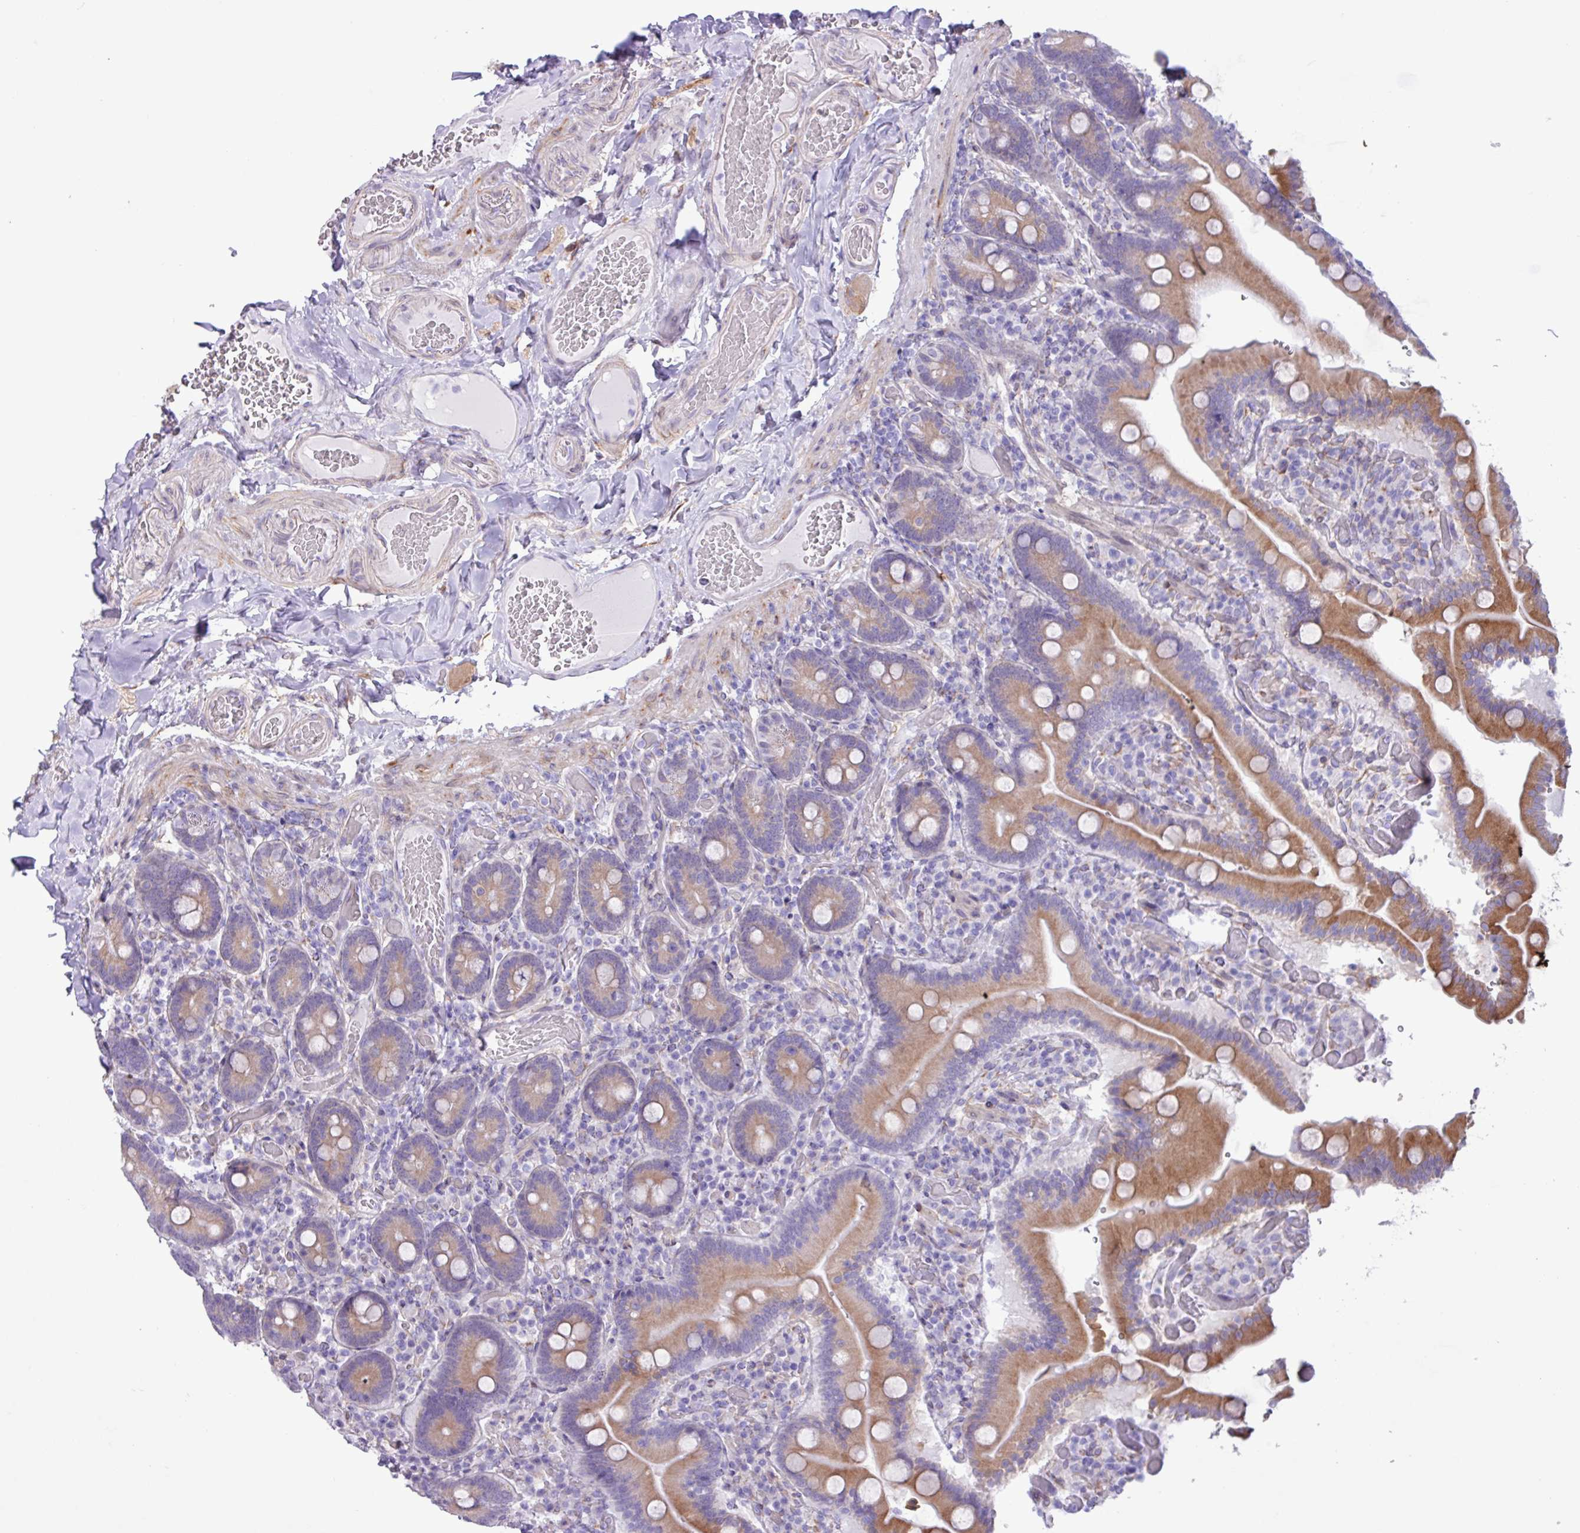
{"staining": {"intensity": "moderate", "quantity": ">75%", "location": "cytoplasmic/membranous"}, "tissue": "duodenum", "cell_type": "Glandular cells", "image_type": "normal", "snomed": [{"axis": "morphology", "description": "Normal tissue, NOS"}, {"axis": "topography", "description": "Duodenum"}], "caption": "This micrograph displays benign duodenum stained with IHC to label a protein in brown. The cytoplasmic/membranous of glandular cells show moderate positivity for the protein. Nuclei are counter-stained blue.", "gene": "SLC38A1", "patient": {"sex": "female", "age": 62}}